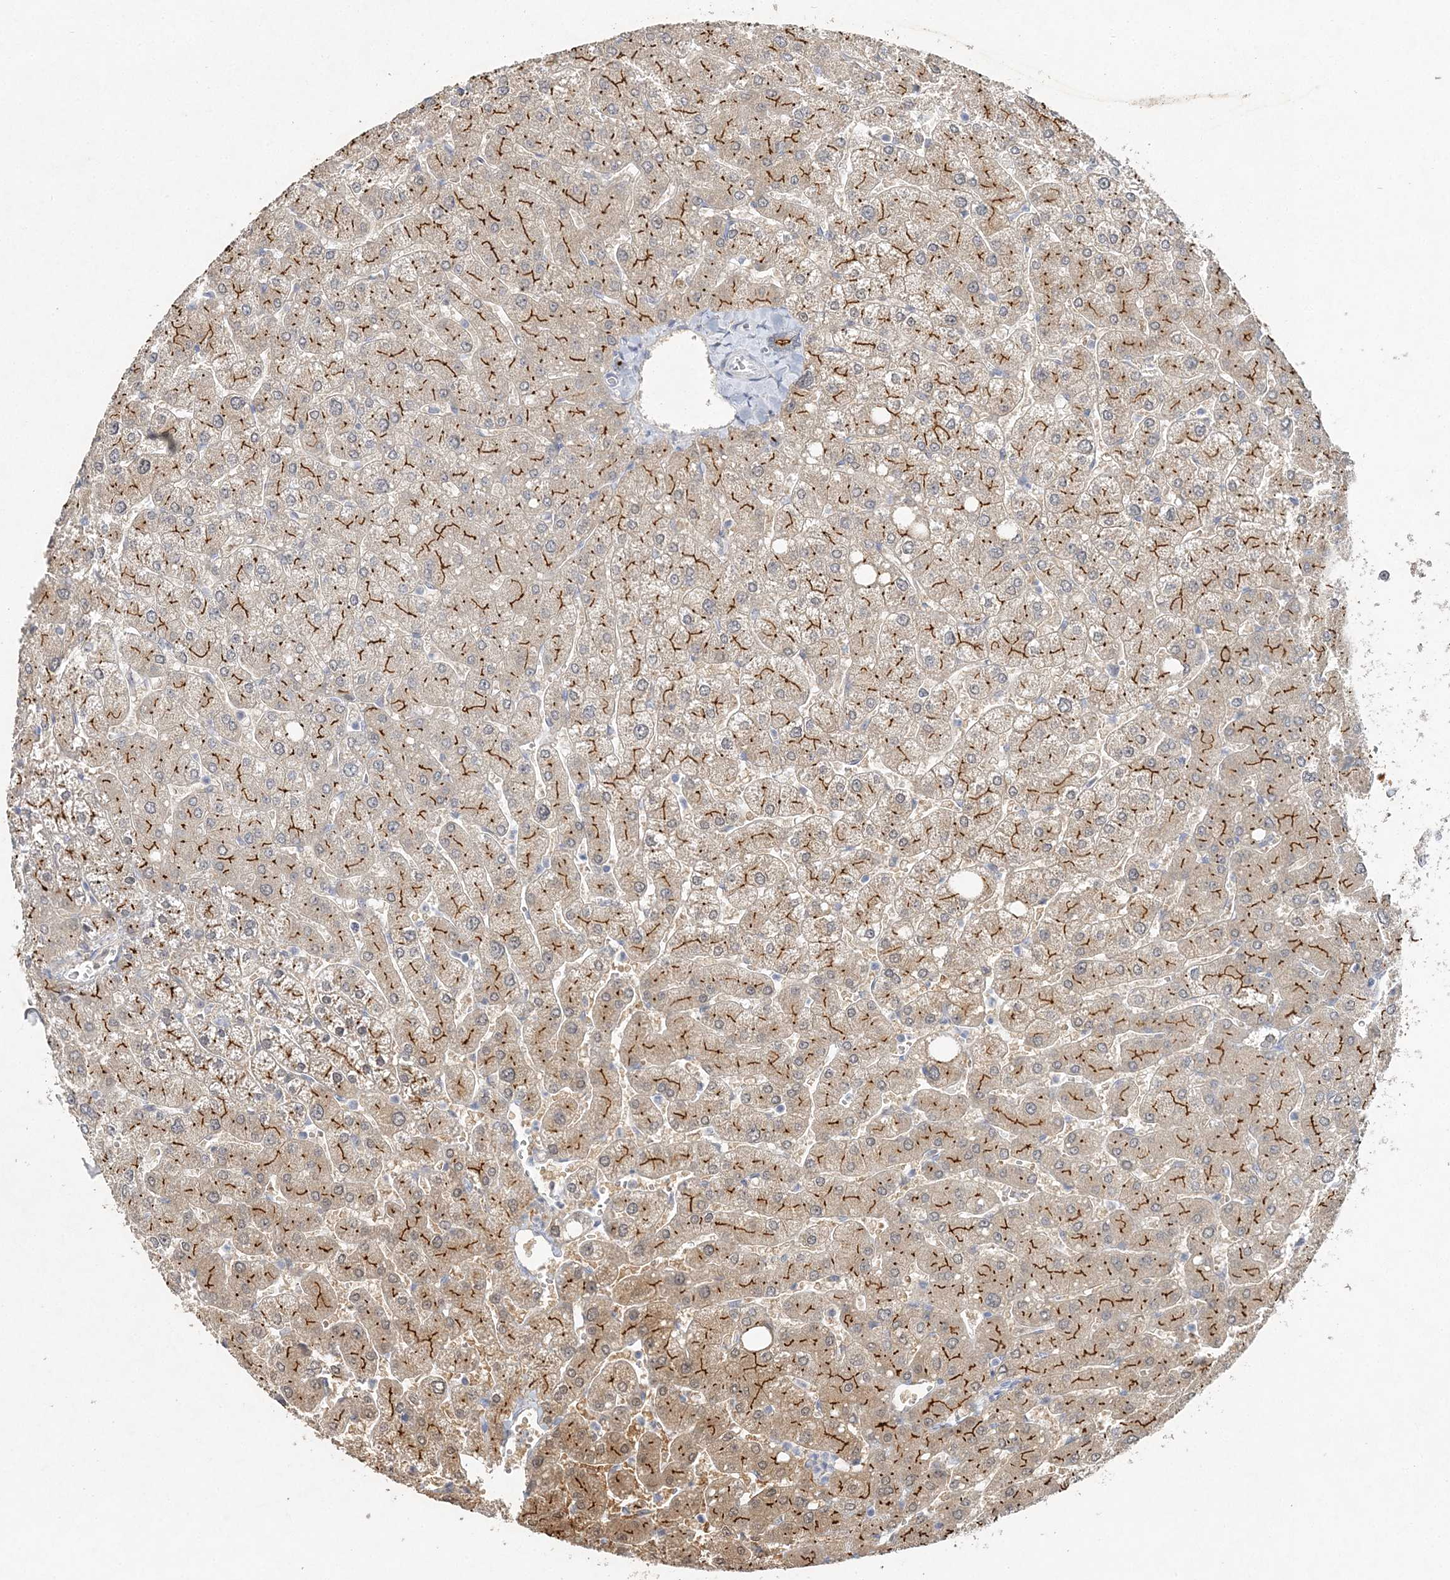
{"staining": {"intensity": "strong", "quantity": "25%-75%", "location": "cytoplasmic/membranous"}, "tissue": "liver", "cell_type": "Cholangiocytes", "image_type": "normal", "snomed": [{"axis": "morphology", "description": "Normal tissue, NOS"}, {"axis": "topography", "description": "Liver"}], "caption": "This micrograph exhibits immunohistochemistry (IHC) staining of normal liver, with high strong cytoplasmic/membranous staining in approximately 25%-75% of cholangiocytes.", "gene": "MAT2B", "patient": {"sex": "male", "age": 55}}